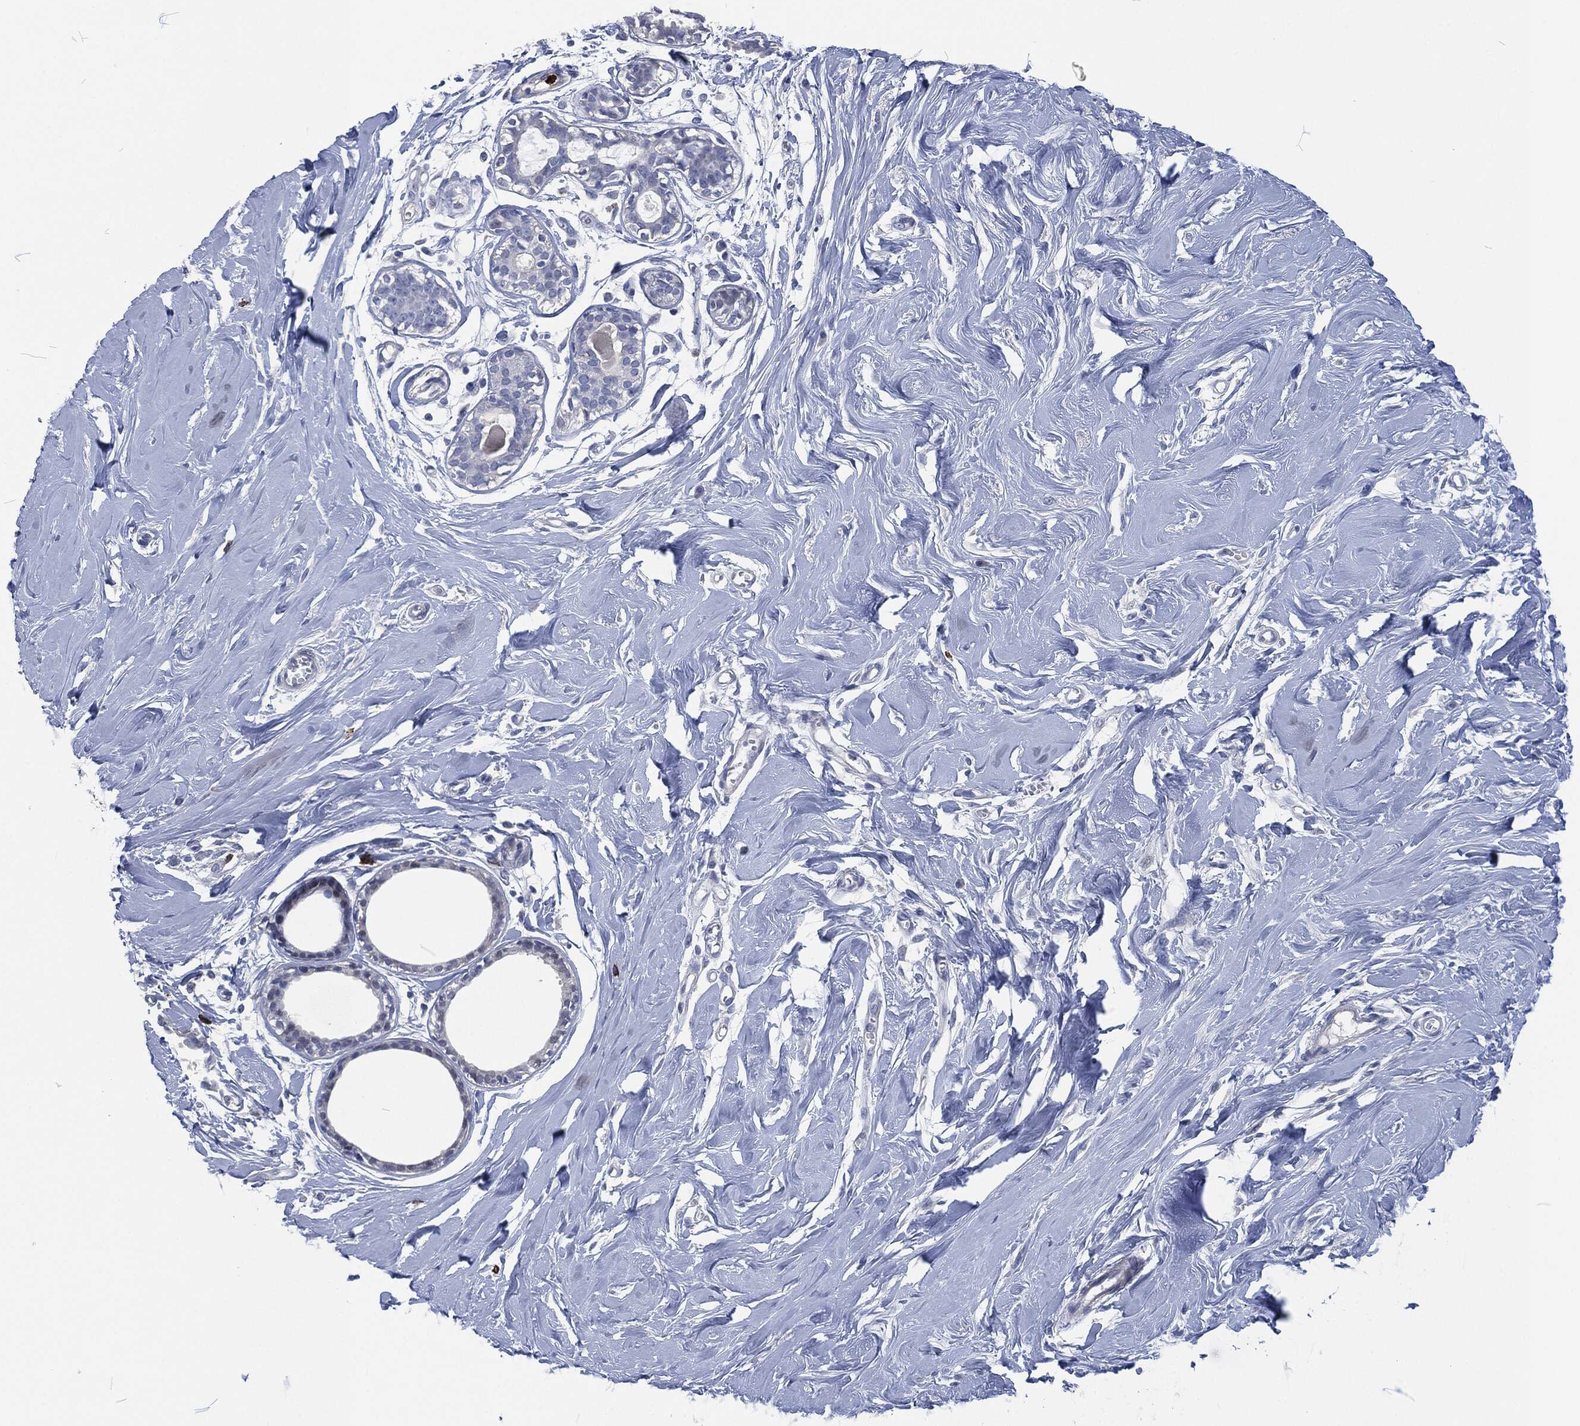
{"staining": {"intensity": "negative", "quantity": "none", "location": "none"}, "tissue": "adipose tissue", "cell_type": "Adipocytes", "image_type": "normal", "snomed": [{"axis": "morphology", "description": "Normal tissue, NOS"}, {"axis": "topography", "description": "Breast"}], "caption": "Adipocytes show no significant protein staining in benign adipose tissue.", "gene": "MPO", "patient": {"sex": "female", "age": 49}}